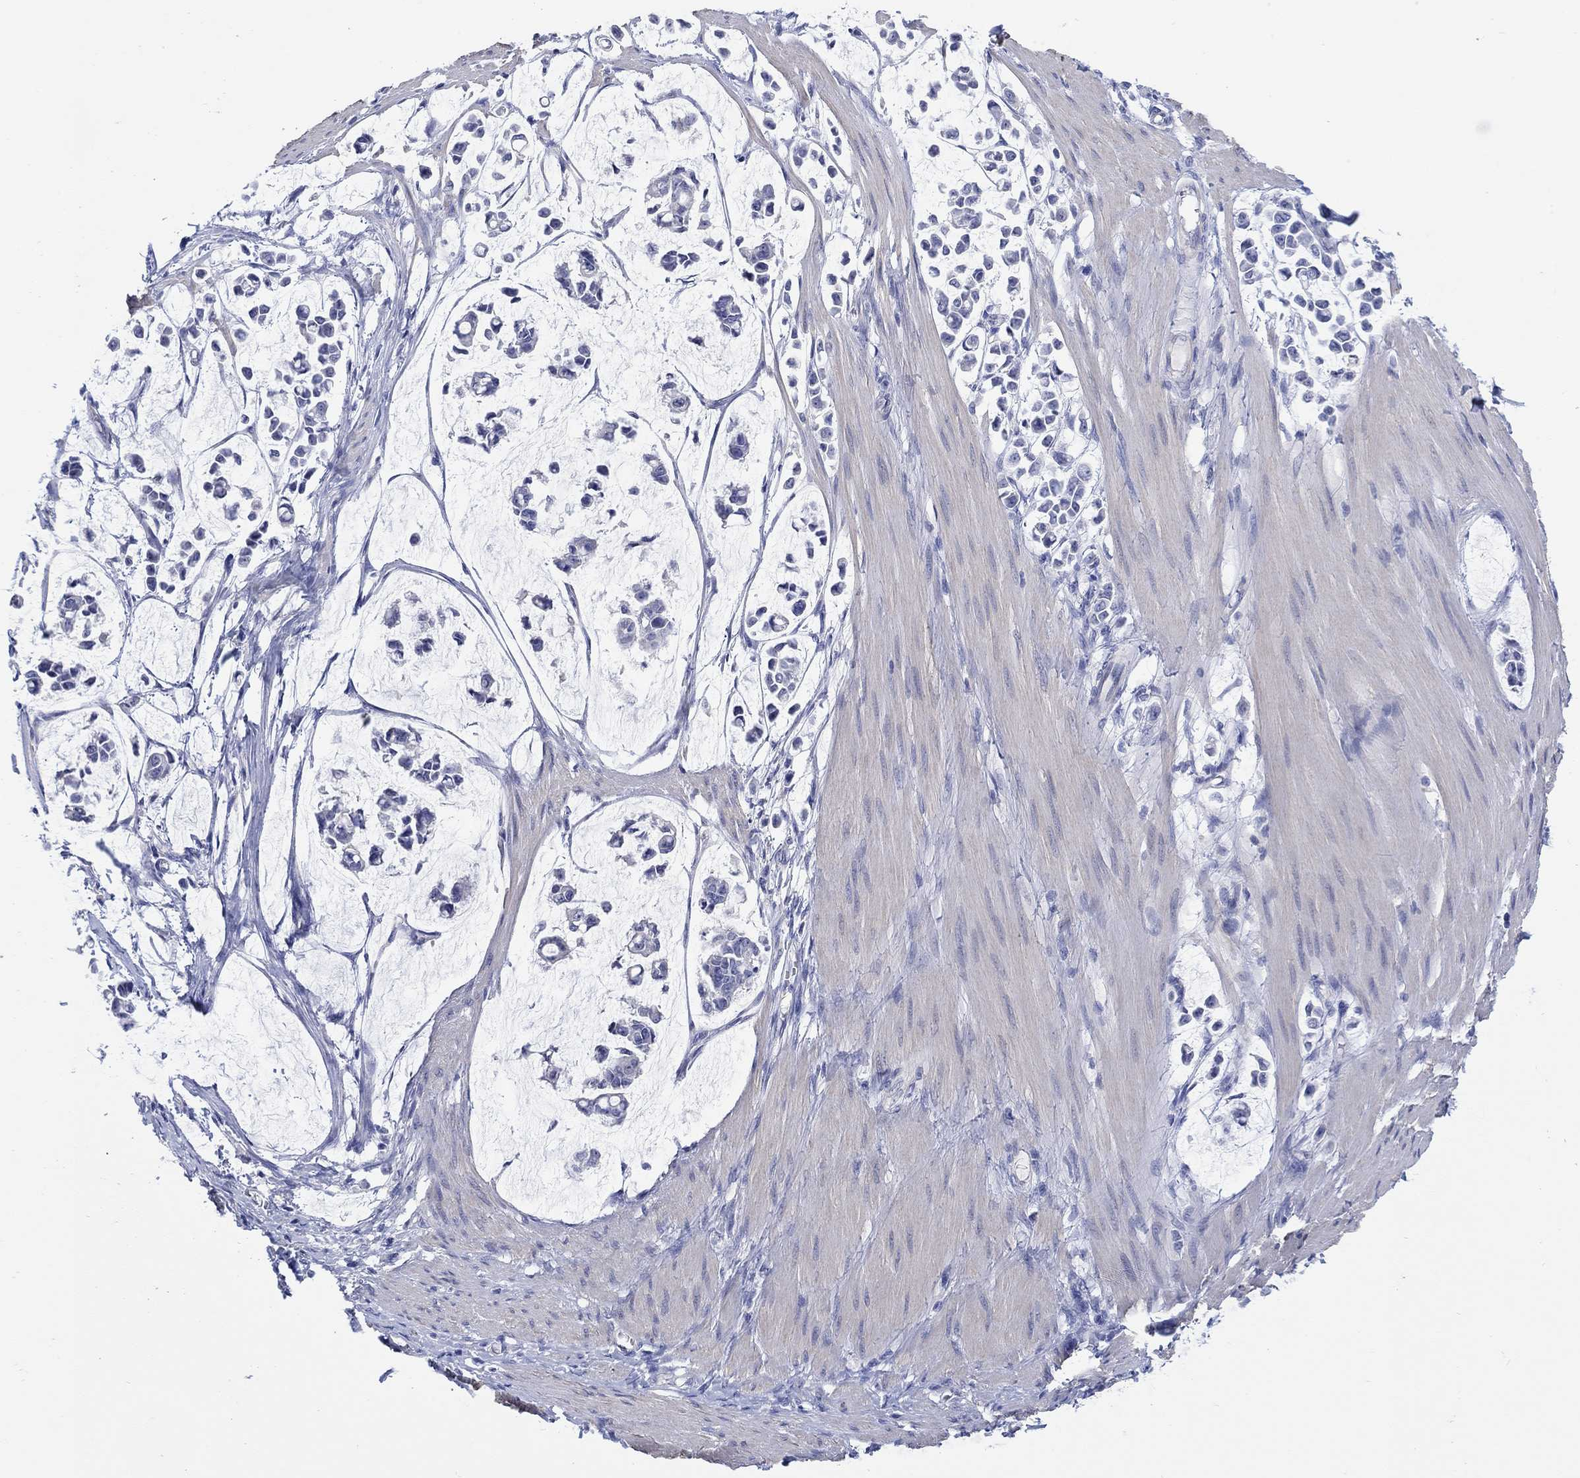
{"staining": {"intensity": "negative", "quantity": "none", "location": "none"}, "tissue": "stomach cancer", "cell_type": "Tumor cells", "image_type": "cancer", "snomed": [{"axis": "morphology", "description": "Adenocarcinoma, NOS"}, {"axis": "topography", "description": "Stomach"}], "caption": "Tumor cells show no significant positivity in stomach cancer.", "gene": "KRT222", "patient": {"sex": "male", "age": 82}}